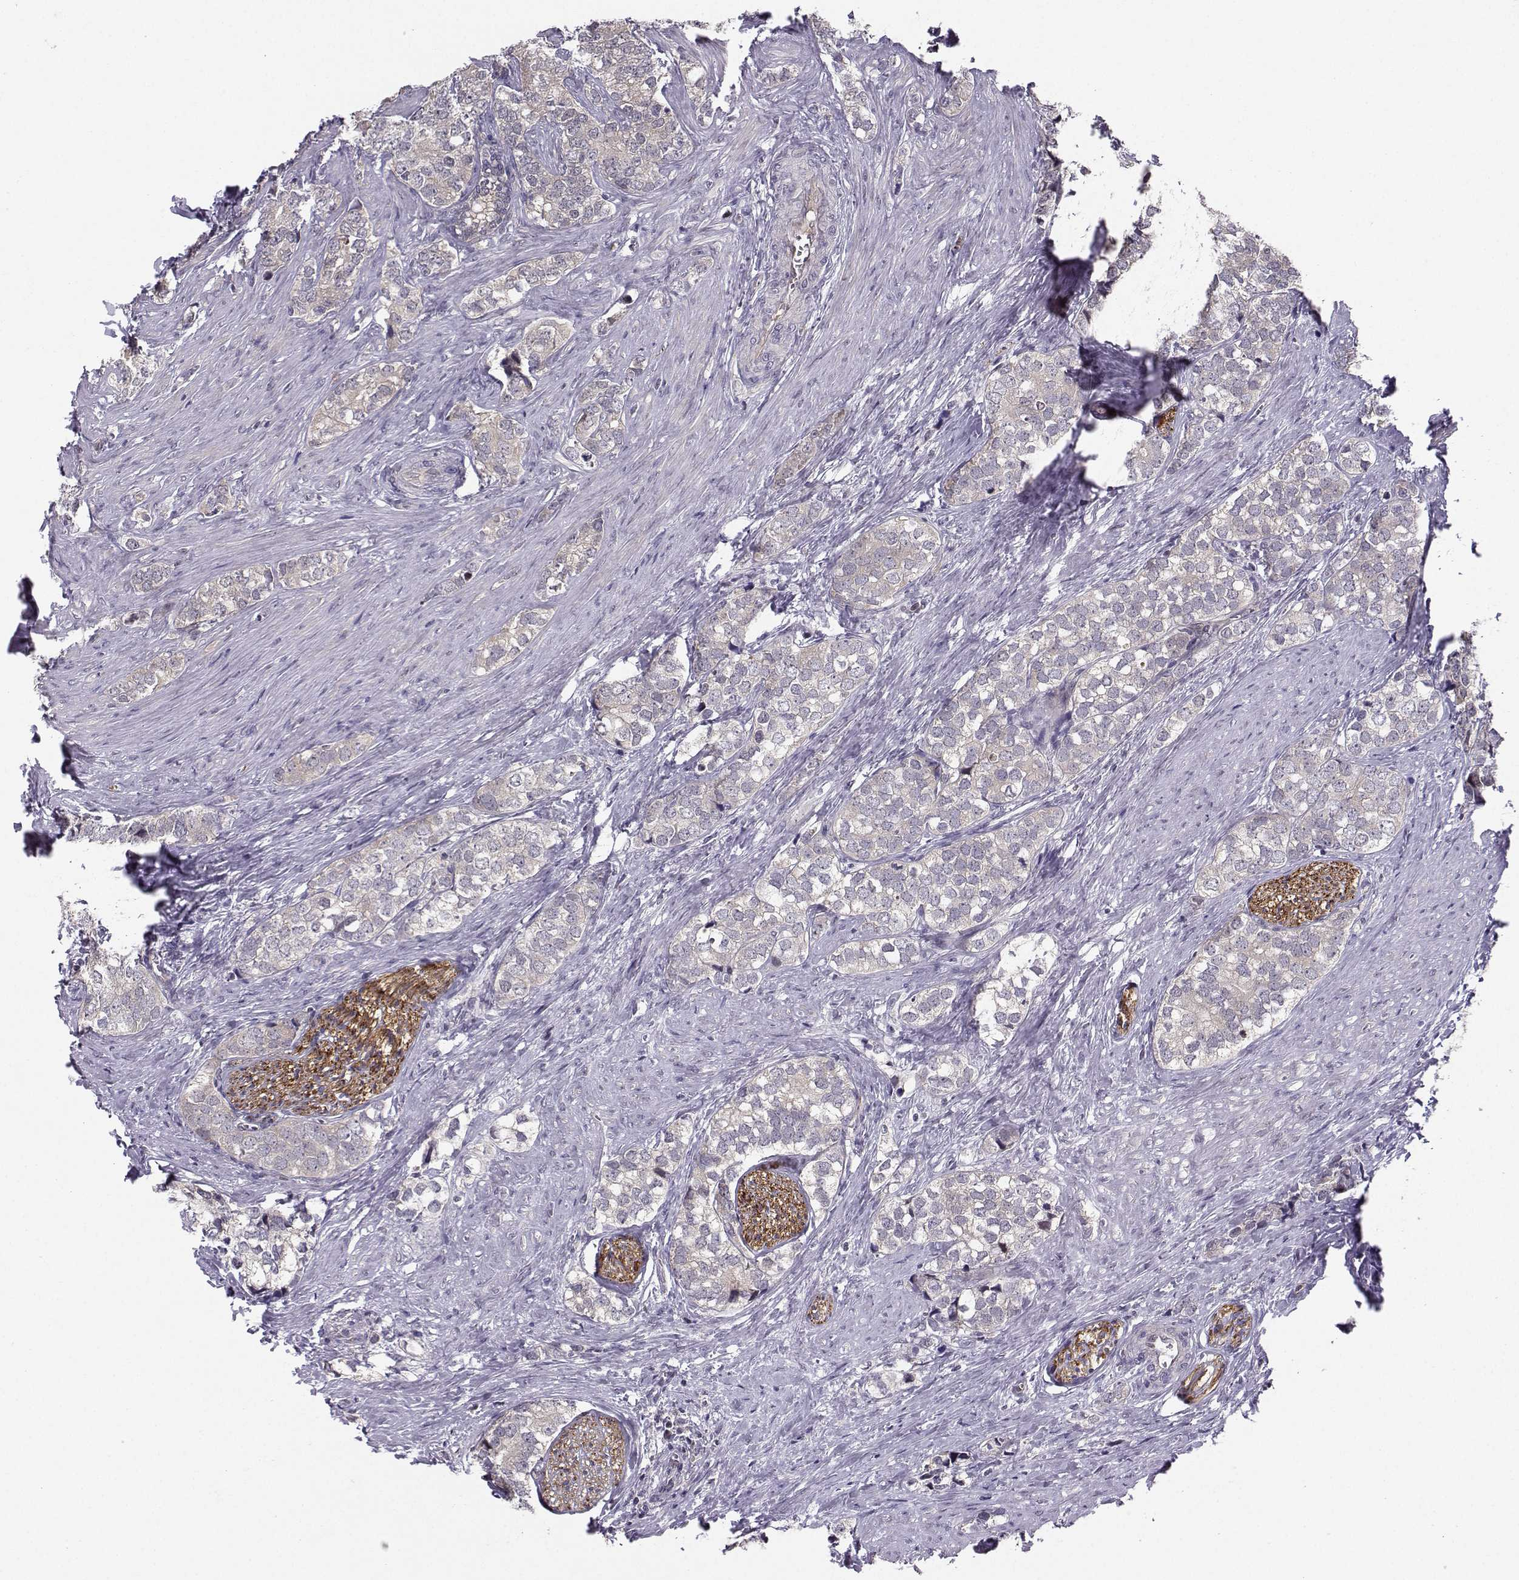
{"staining": {"intensity": "negative", "quantity": "none", "location": "none"}, "tissue": "prostate cancer", "cell_type": "Tumor cells", "image_type": "cancer", "snomed": [{"axis": "morphology", "description": "Adenocarcinoma, NOS"}, {"axis": "topography", "description": "Prostate and seminal vesicle, NOS"}], "caption": "IHC photomicrograph of human prostate cancer (adenocarcinoma) stained for a protein (brown), which reveals no expression in tumor cells.", "gene": "PKP2", "patient": {"sex": "male", "age": 63}}